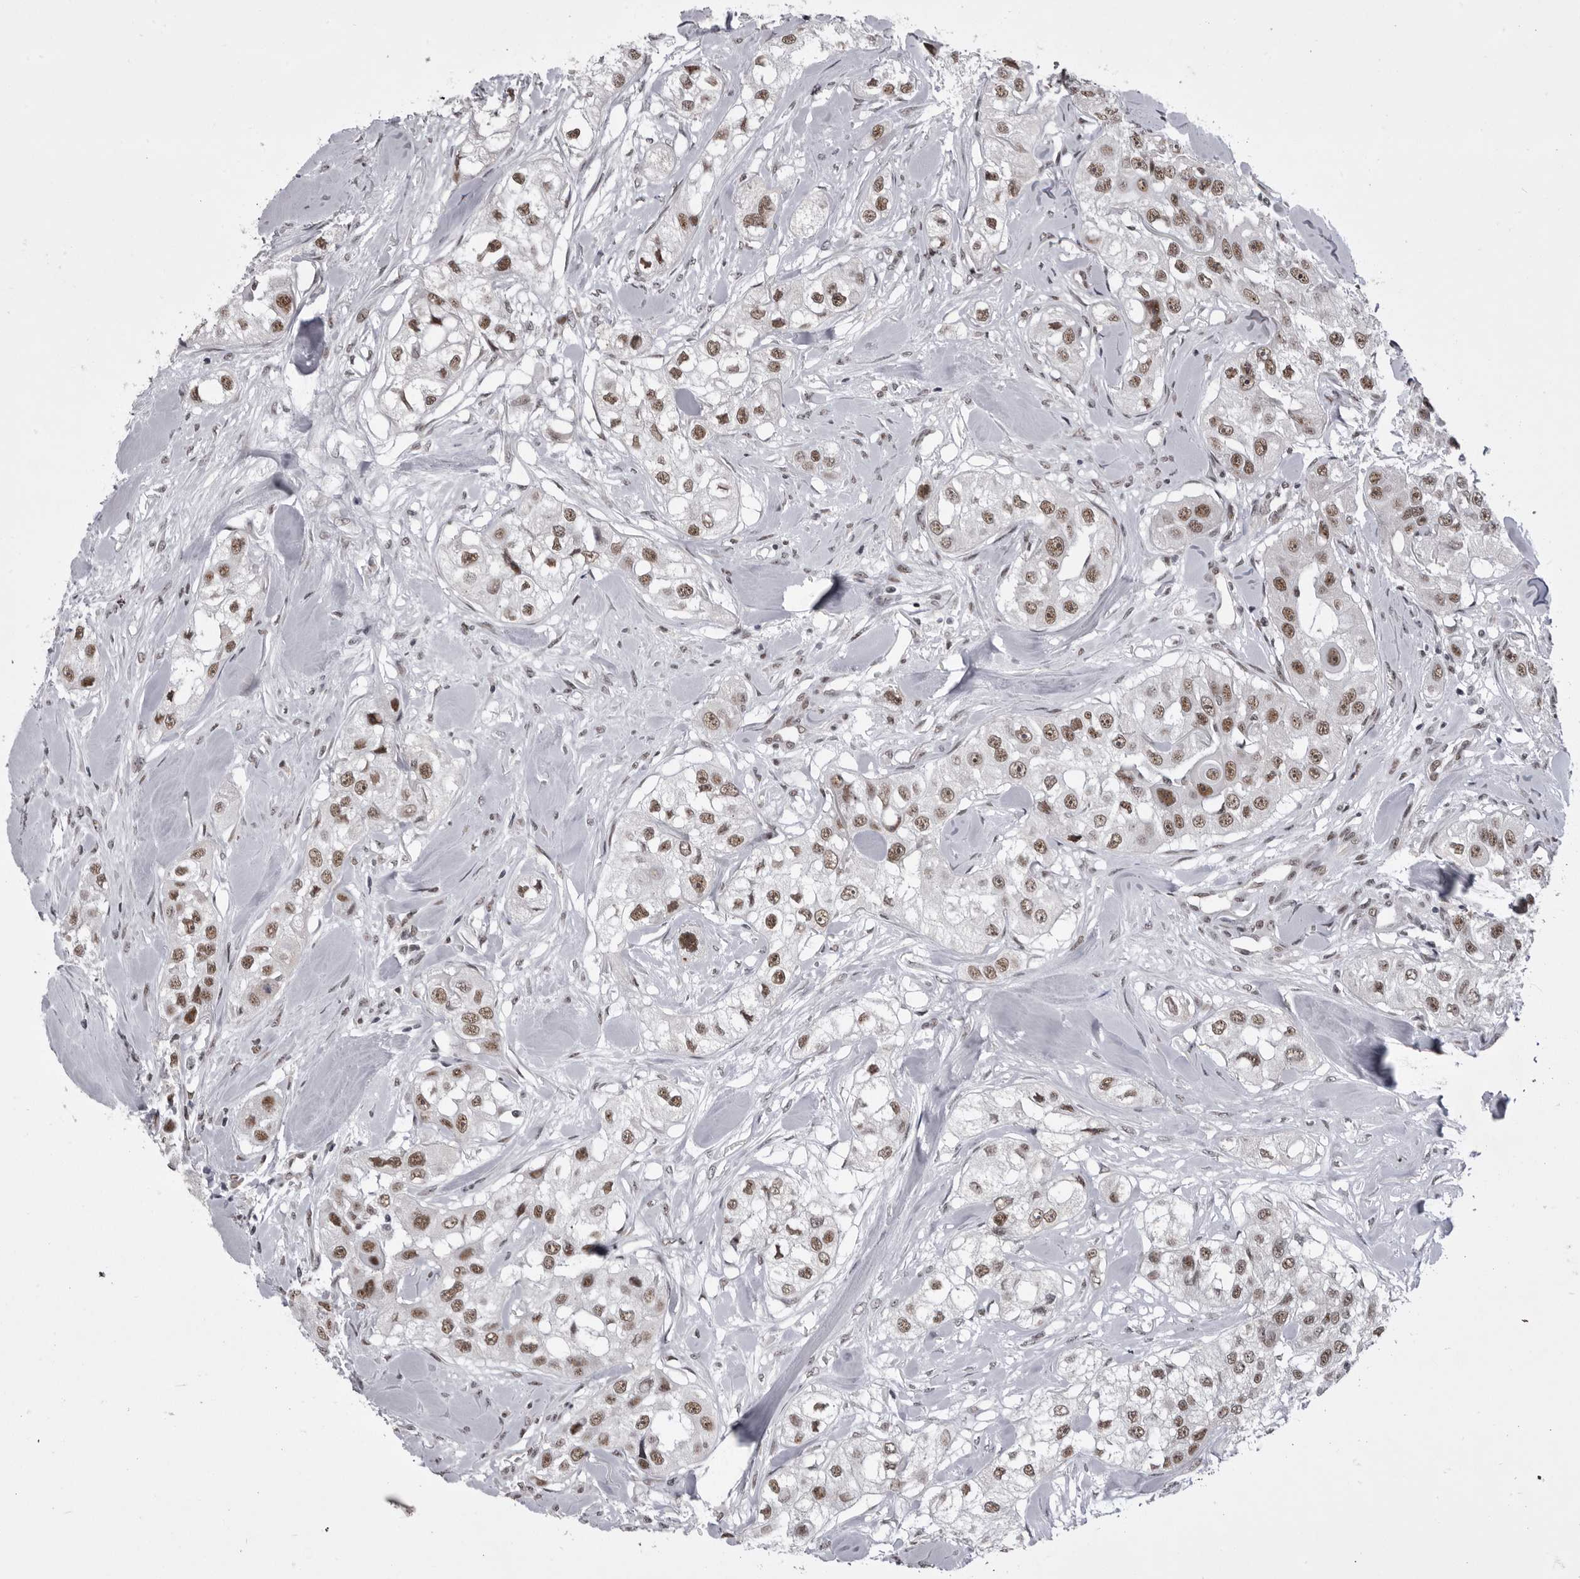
{"staining": {"intensity": "moderate", "quantity": ">75%", "location": "nuclear"}, "tissue": "head and neck cancer", "cell_type": "Tumor cells", "image_type": "cancer", "snomed": [{"axis": "morphology", "description": "Normal tissue, NOS"}, {"axis": "morphology", "description": "Squamous cell carcinoma, NOS"}, {"axis": "topography", "description": "Skeletal muscle"}, {"axis": "topography", "description": "Head-Neck"}], "caption": "Head and neck cancer (squamous cell carcinoma) stained with a brown dye exhibits moderate nuclear positive staining in approximately >75% of tumor cells.", "gene": "PRPF3", "patient": {"sex": "male", "age": 51}}